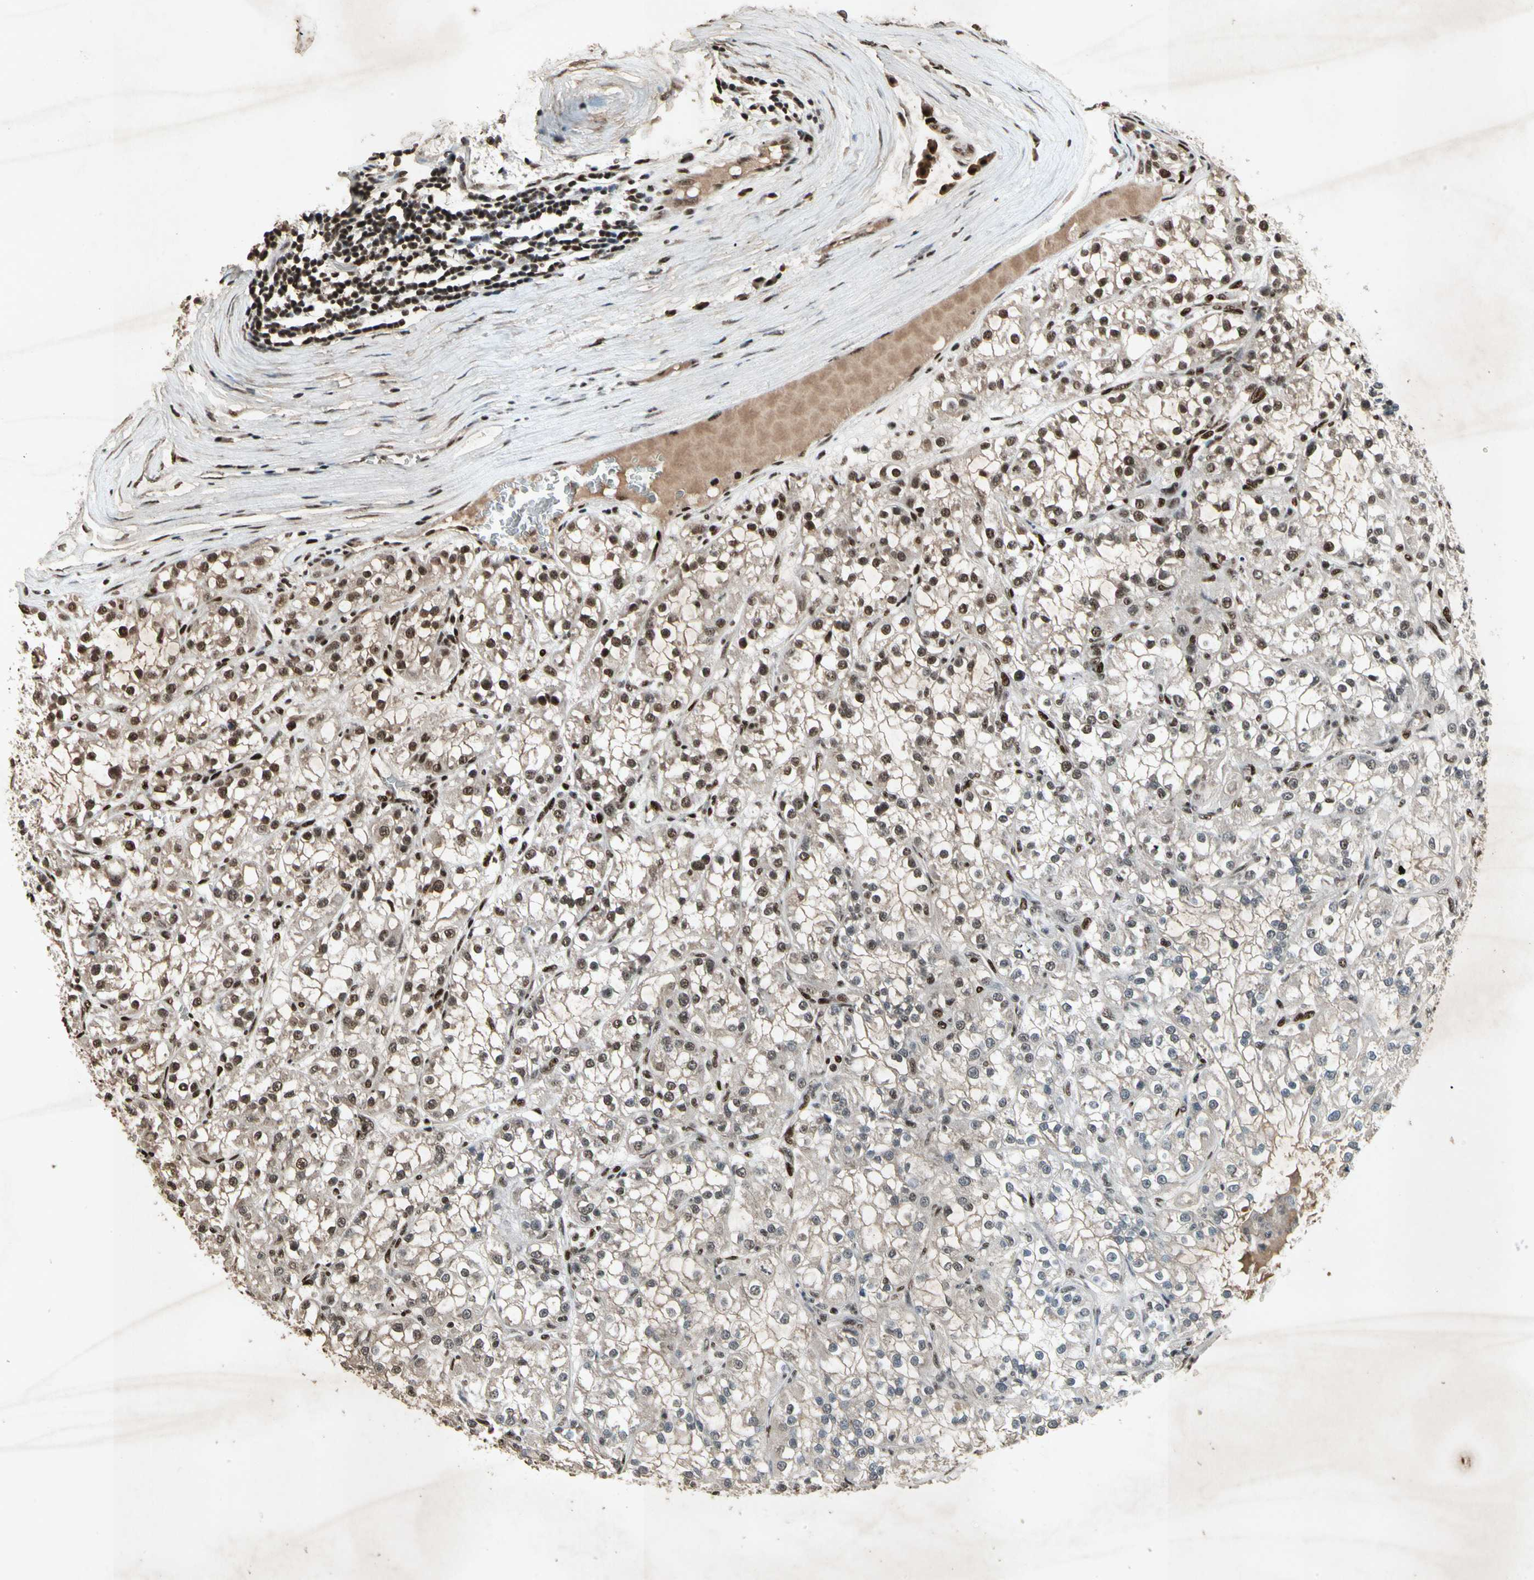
{"staining": {"intensity": "strong", "quantity": "25%-75%", "location": "nuclear"}, "tissue": "renal cancer", "cell_type": "Tumor cells", "image_type": "cancer", "snomed": [{"axis": "morphology", "description": "Adenocarcinoma, NOS"}, {"axis": "topography", "description": "Kidney"}], "caption": "Protein expression analysis of renal cancer (adenocarcinoma) shows strong nuclear expression in approximately 25%-75% of tumor cells.", "gene": "TBX2", "patient": {"sex": "female", "age": 52}}